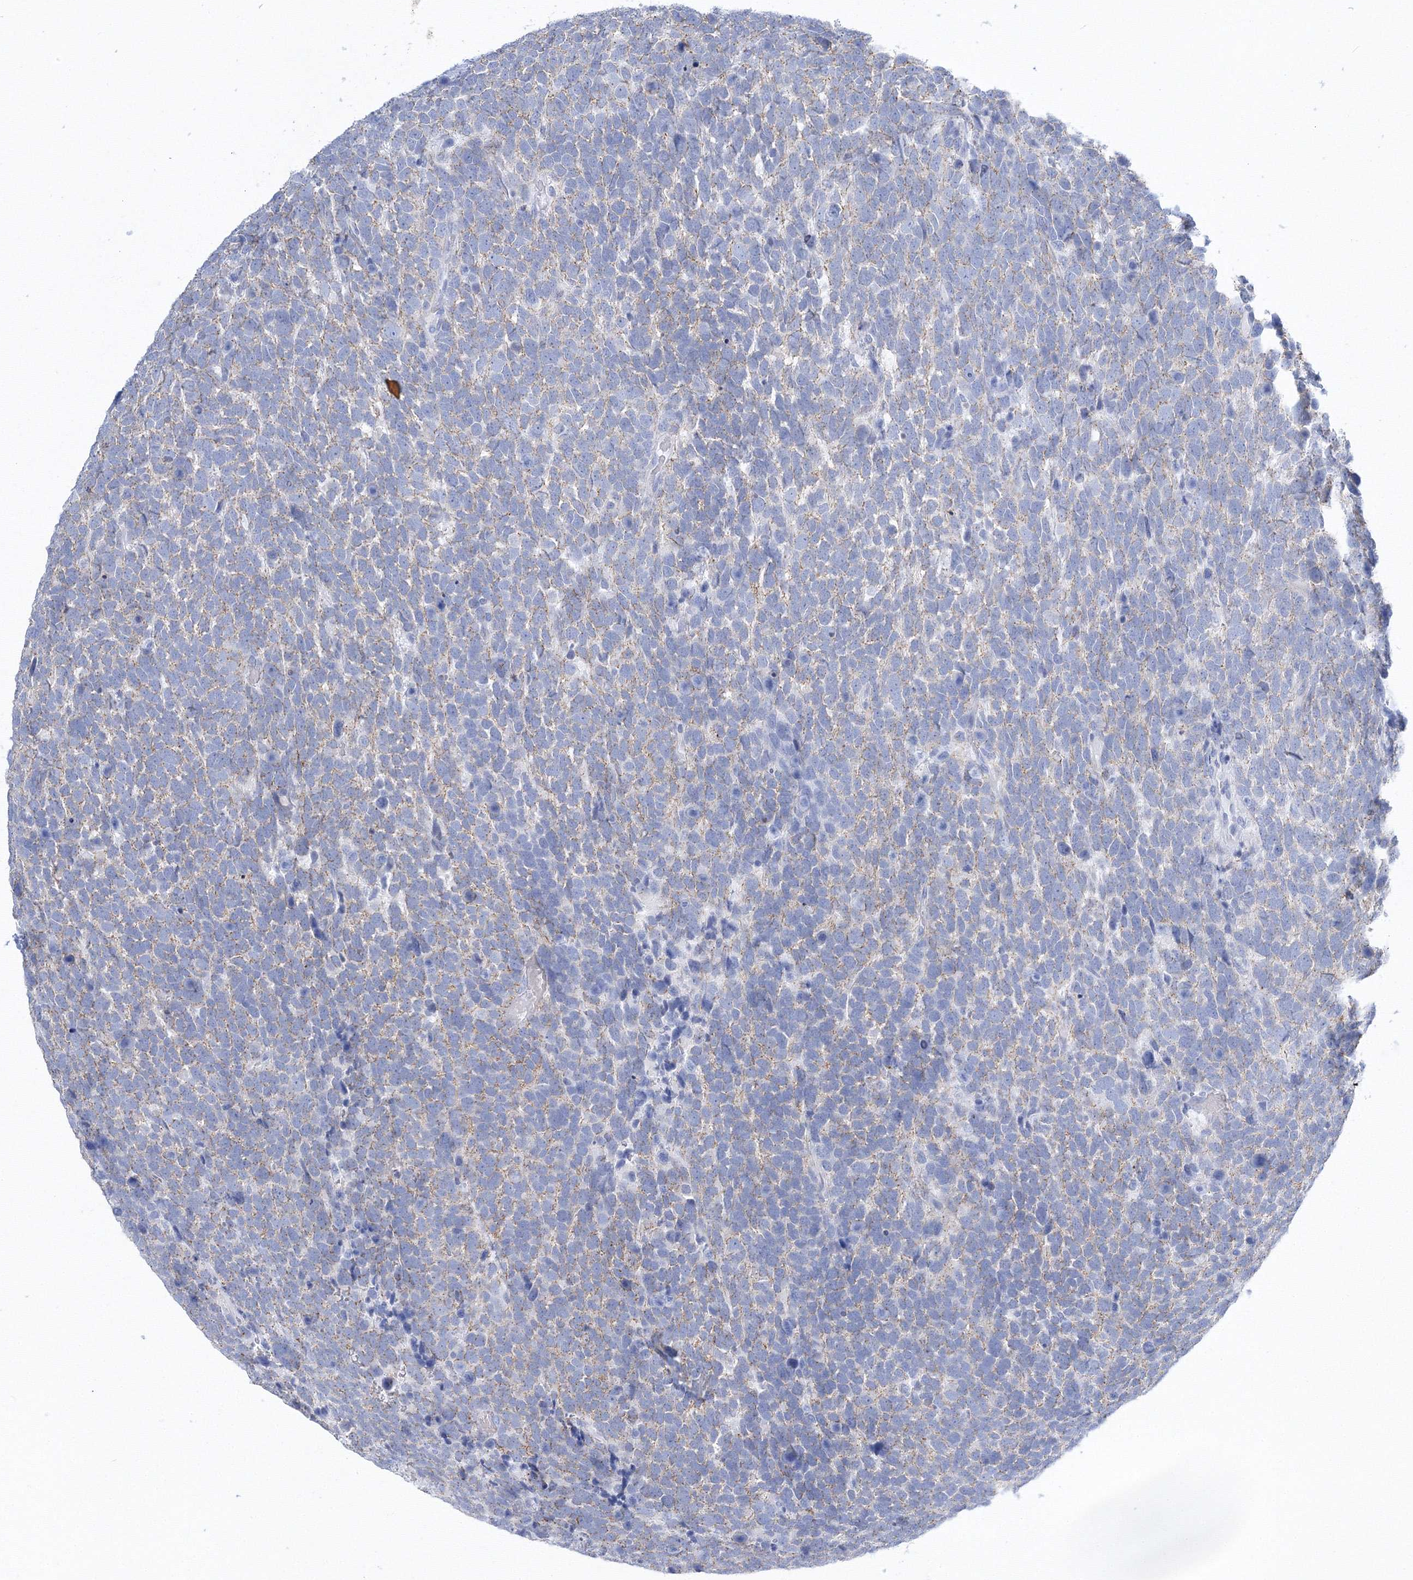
{"staining": {"intensity": "negative", "quantity": "none", "location": "none"}, "tissue": "urothelial cancer", "cell_type": "Tumor cells", "image_type": "cancer", "snomed": [{"axis": "morphology", "description": "Urothelial carcinoma, High grade"}, {"axis": "topography", "description": "Urinary bladder"}], "caption": "This is a micrograph of immunohistochemistry staining of urothelial cancer, which shows no positivity in tumor cells.", "gene": "AASDH", "patient": {"sex": "female", "age": 82}}